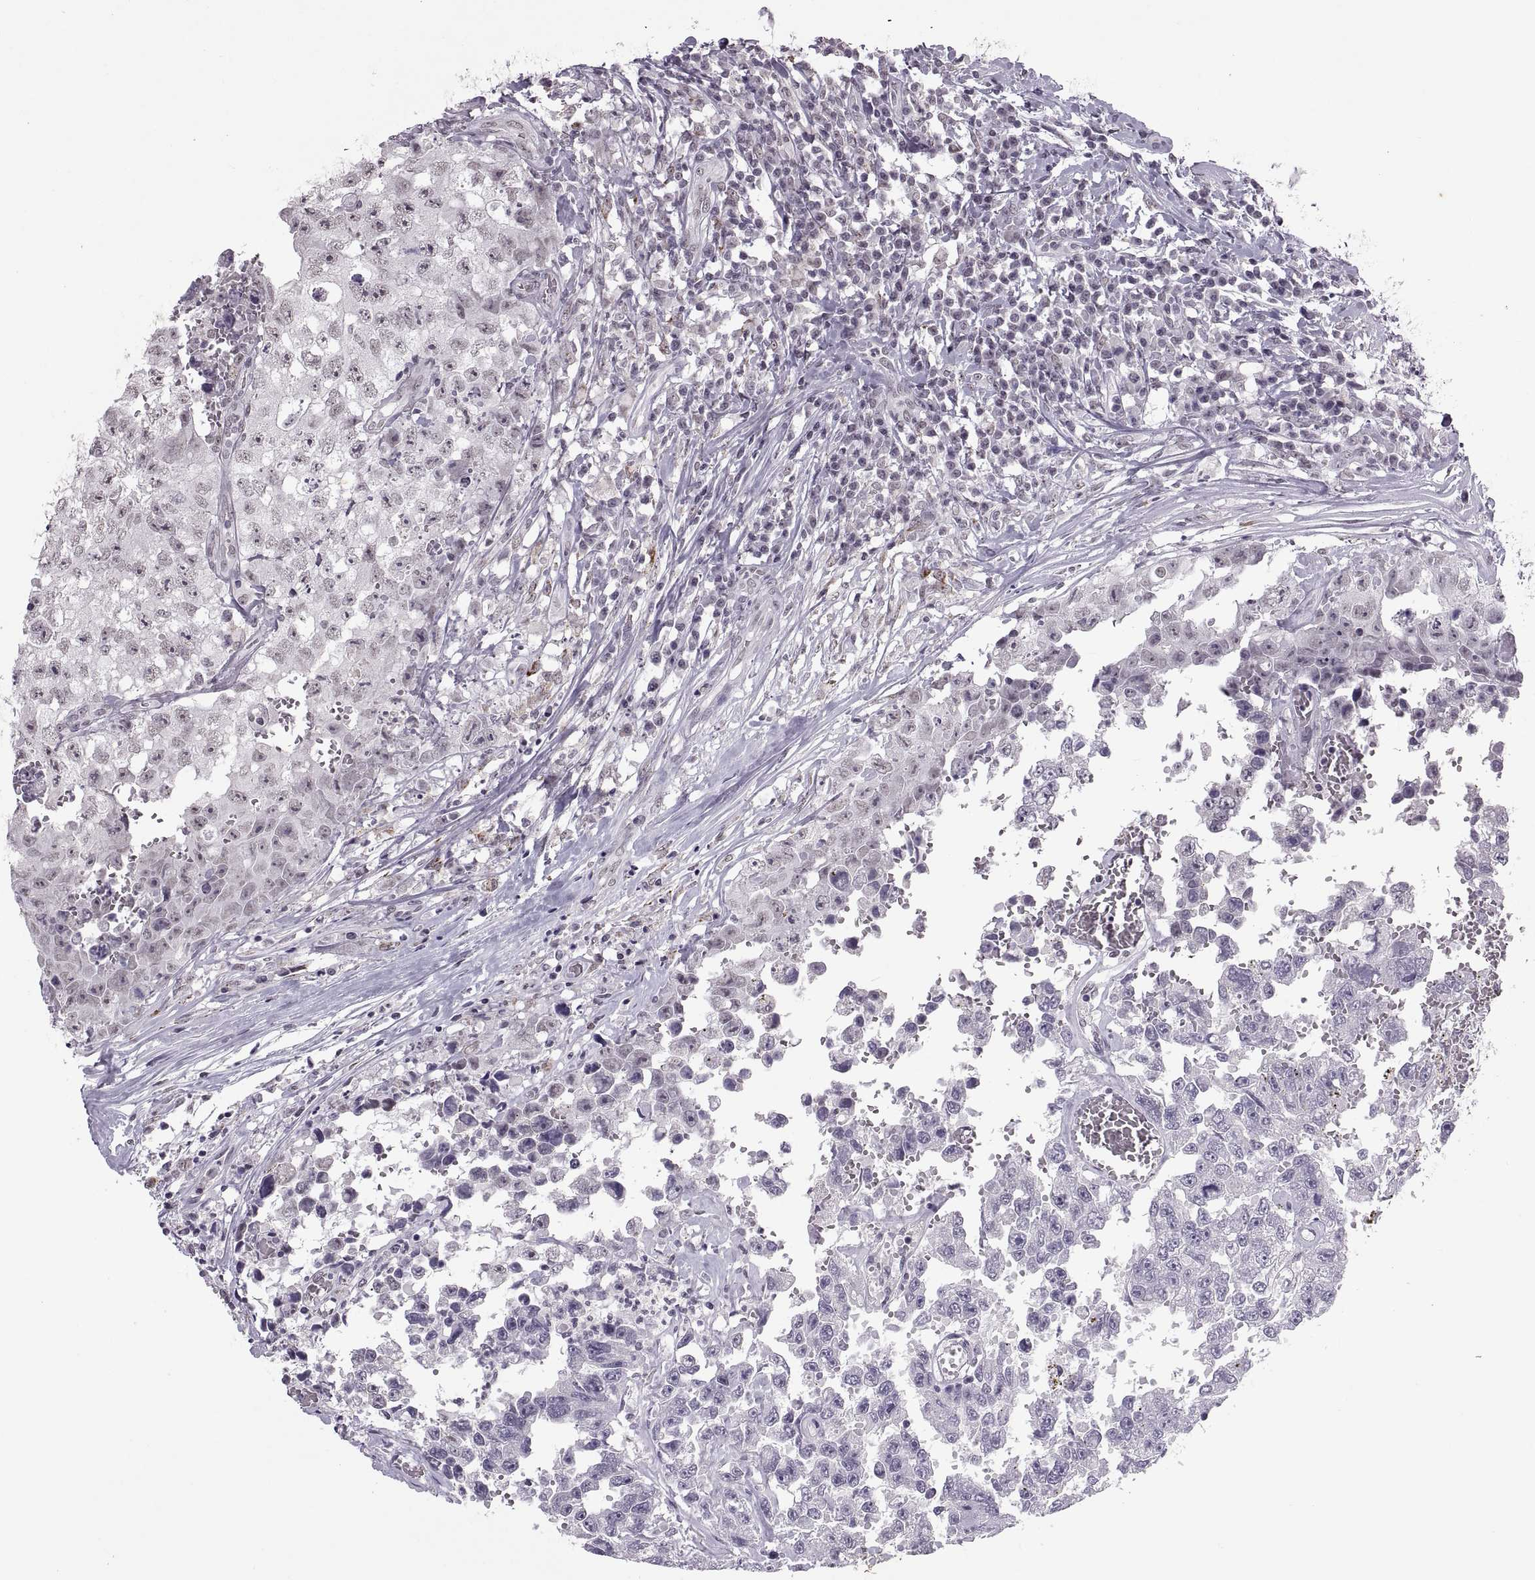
{"staining": {"intensity": "negative", "quantity": "none", "location": "none"}, "tissue": "testis cancer", "cell_type": "Tumor cells", "image_type": "cancer", "snomed": [{"axis": "morphology", "description": "Carcinoma, Embryonal, NOS"}, {"axis": "topography", "description": "Testis"}], "caption": "This is an IHC photomicrograph of testis cancer (embryonal carcinoma). There is no staining in tumor cells.", "gene": "OTP", "patient": {"sex": "male", "age": 36}}